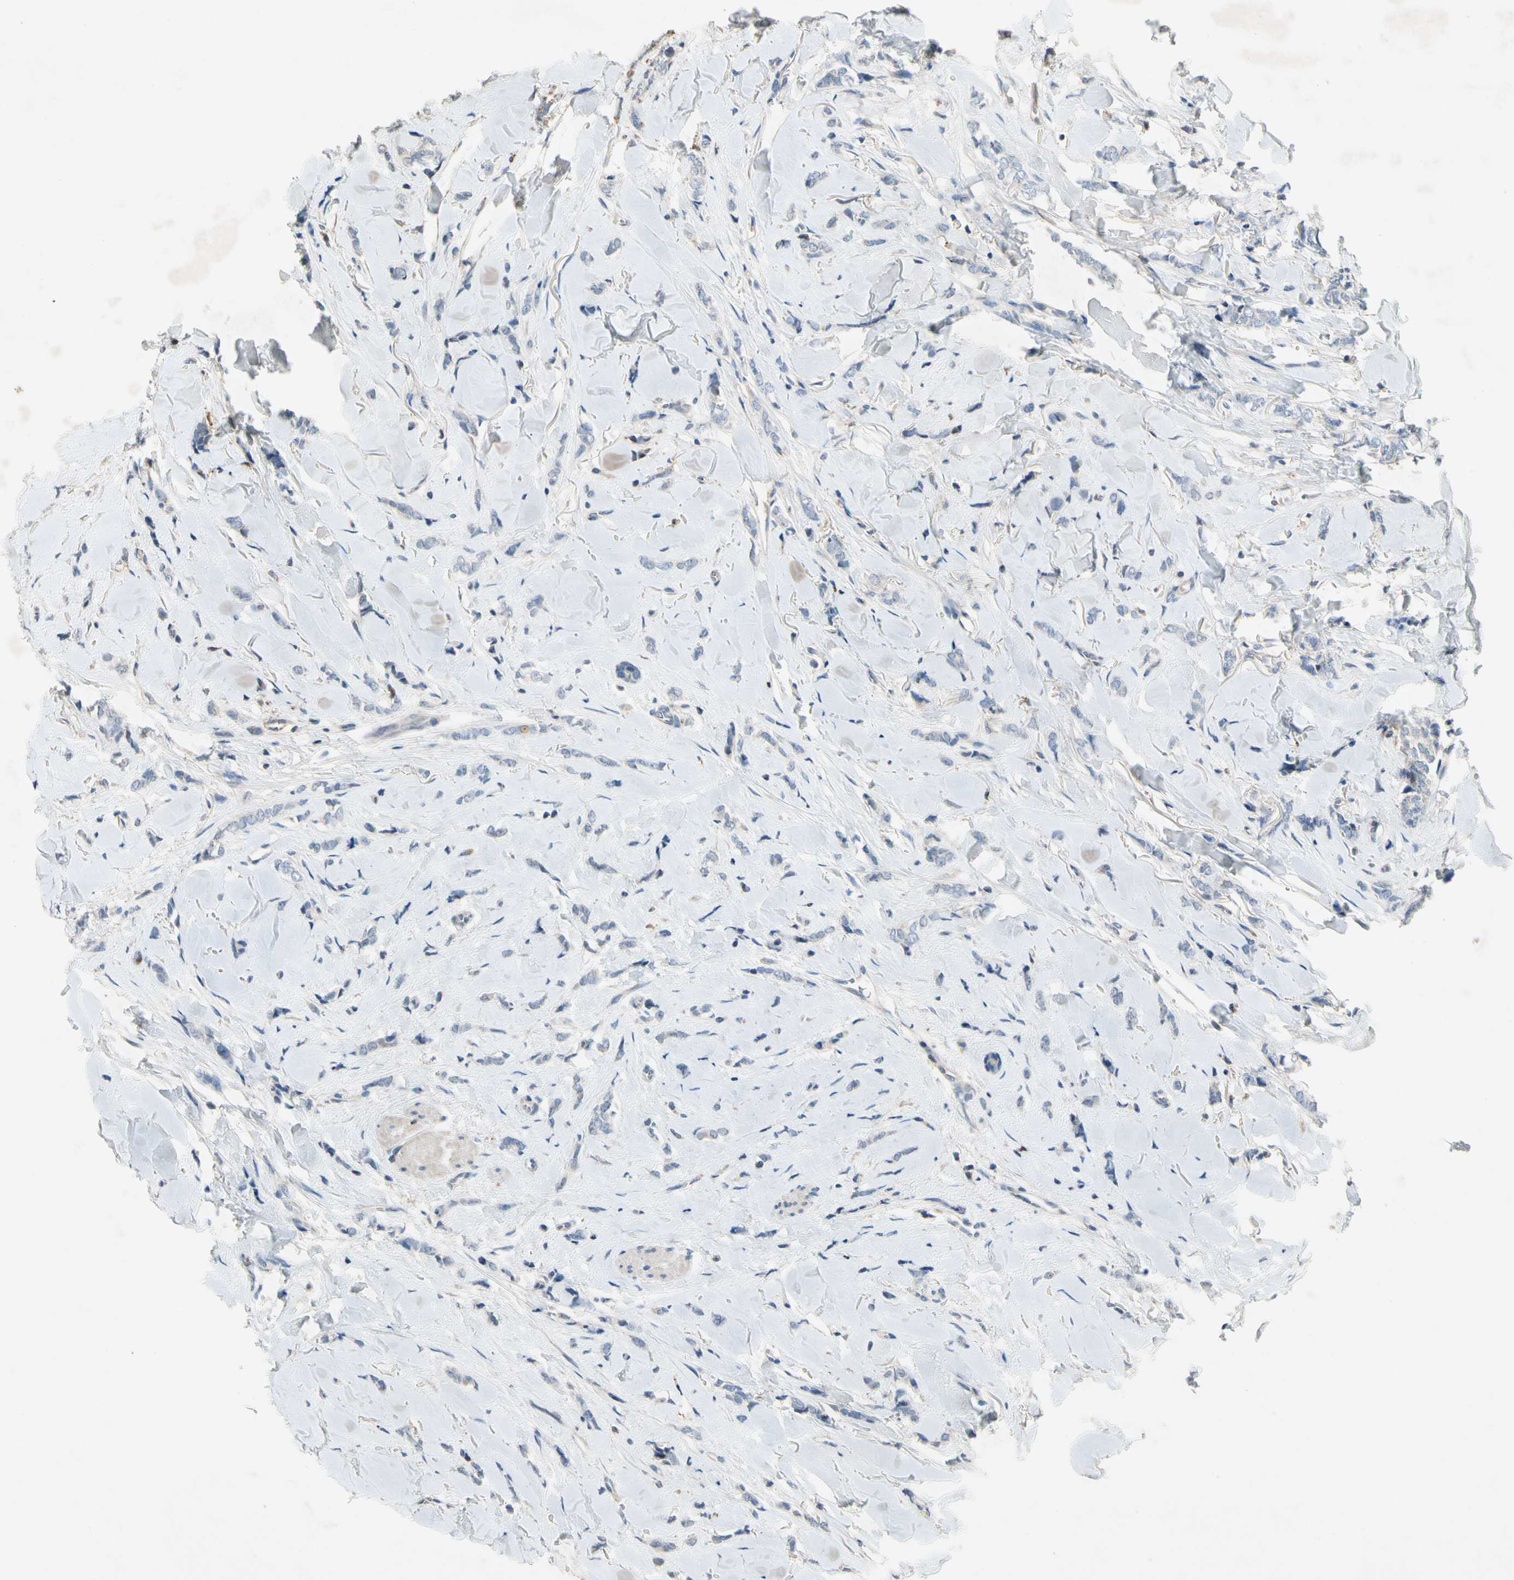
{"staining": {"intensity": "weak", "quantity": "<25%", "location": "cytoplasmic/membranous"}, "tissue": "breast cancer", "cell_type": "Tumor cells", "image_type": "cancer", "snomed": [{"axis": "morphology", "description": "Lobular carcinoma"}, {"axis": "topography", "description": "Skin"}, {"axis": "topography", "description": "Breast"}], "caption": "Tumor cells are negative for protein expression in human breast cancer.", "gene": "NDFIP2", "patient": {"sex": "female", "age": 46}}